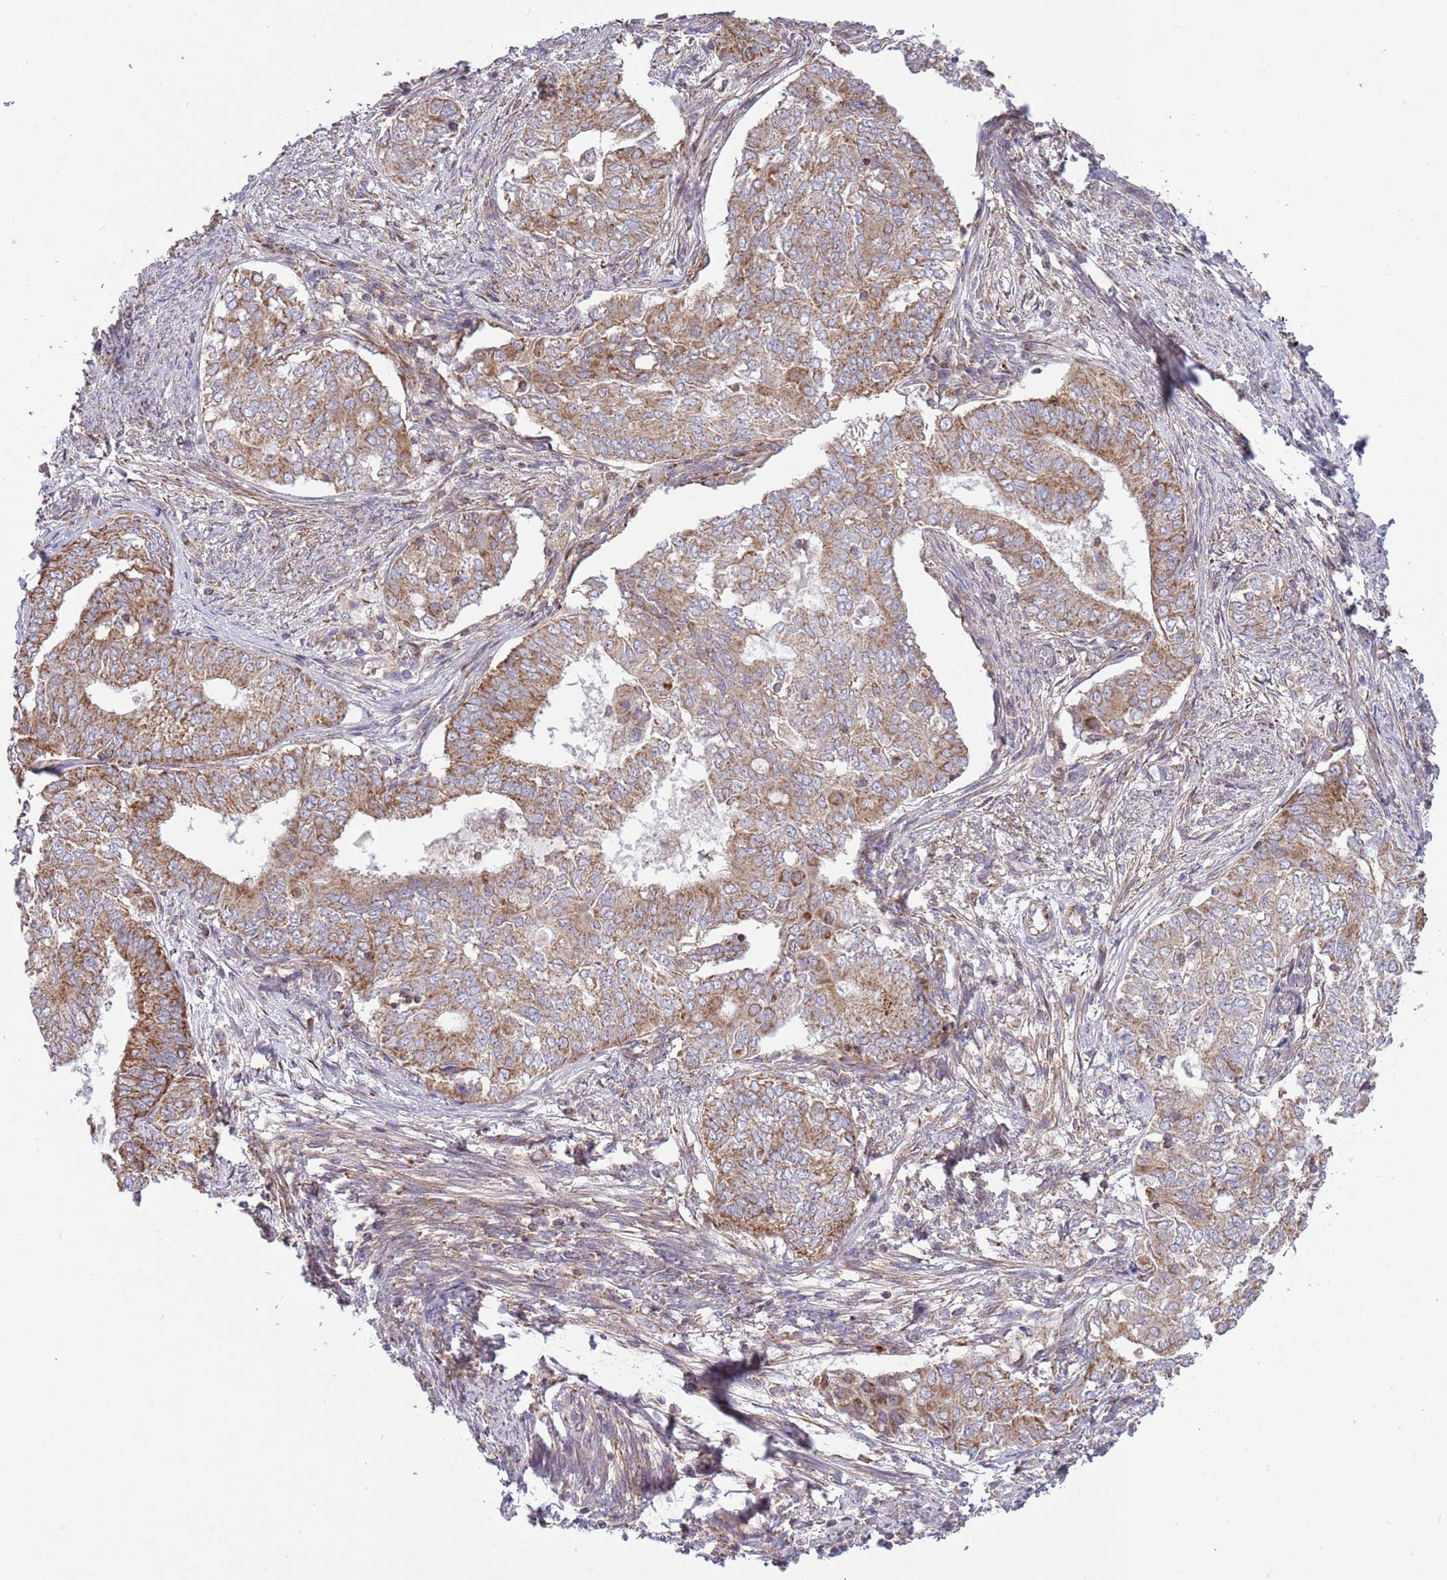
{"staining": {"intensity": "moderate", "quantity": ">75%", "location": "cytoplasmic/membranous"}, "tissue": "endometrial cancer", "cell_type": "Tumor cells", "image_type": "cancer", "snomed": [{"axis": "morphology", "description": "Adenocarcinoma, NOS"}, {"axis": "topography", "description": "Endometrium"}], "caption": "Immunohistochemical staining of human adenocarcinoma (endometrial) exhibits moderate cytoplasmic/membranous protein expression in about >75% of tumor cells.", "gene": "IRS4", "patient": {"sex": "female", "age": 62}}